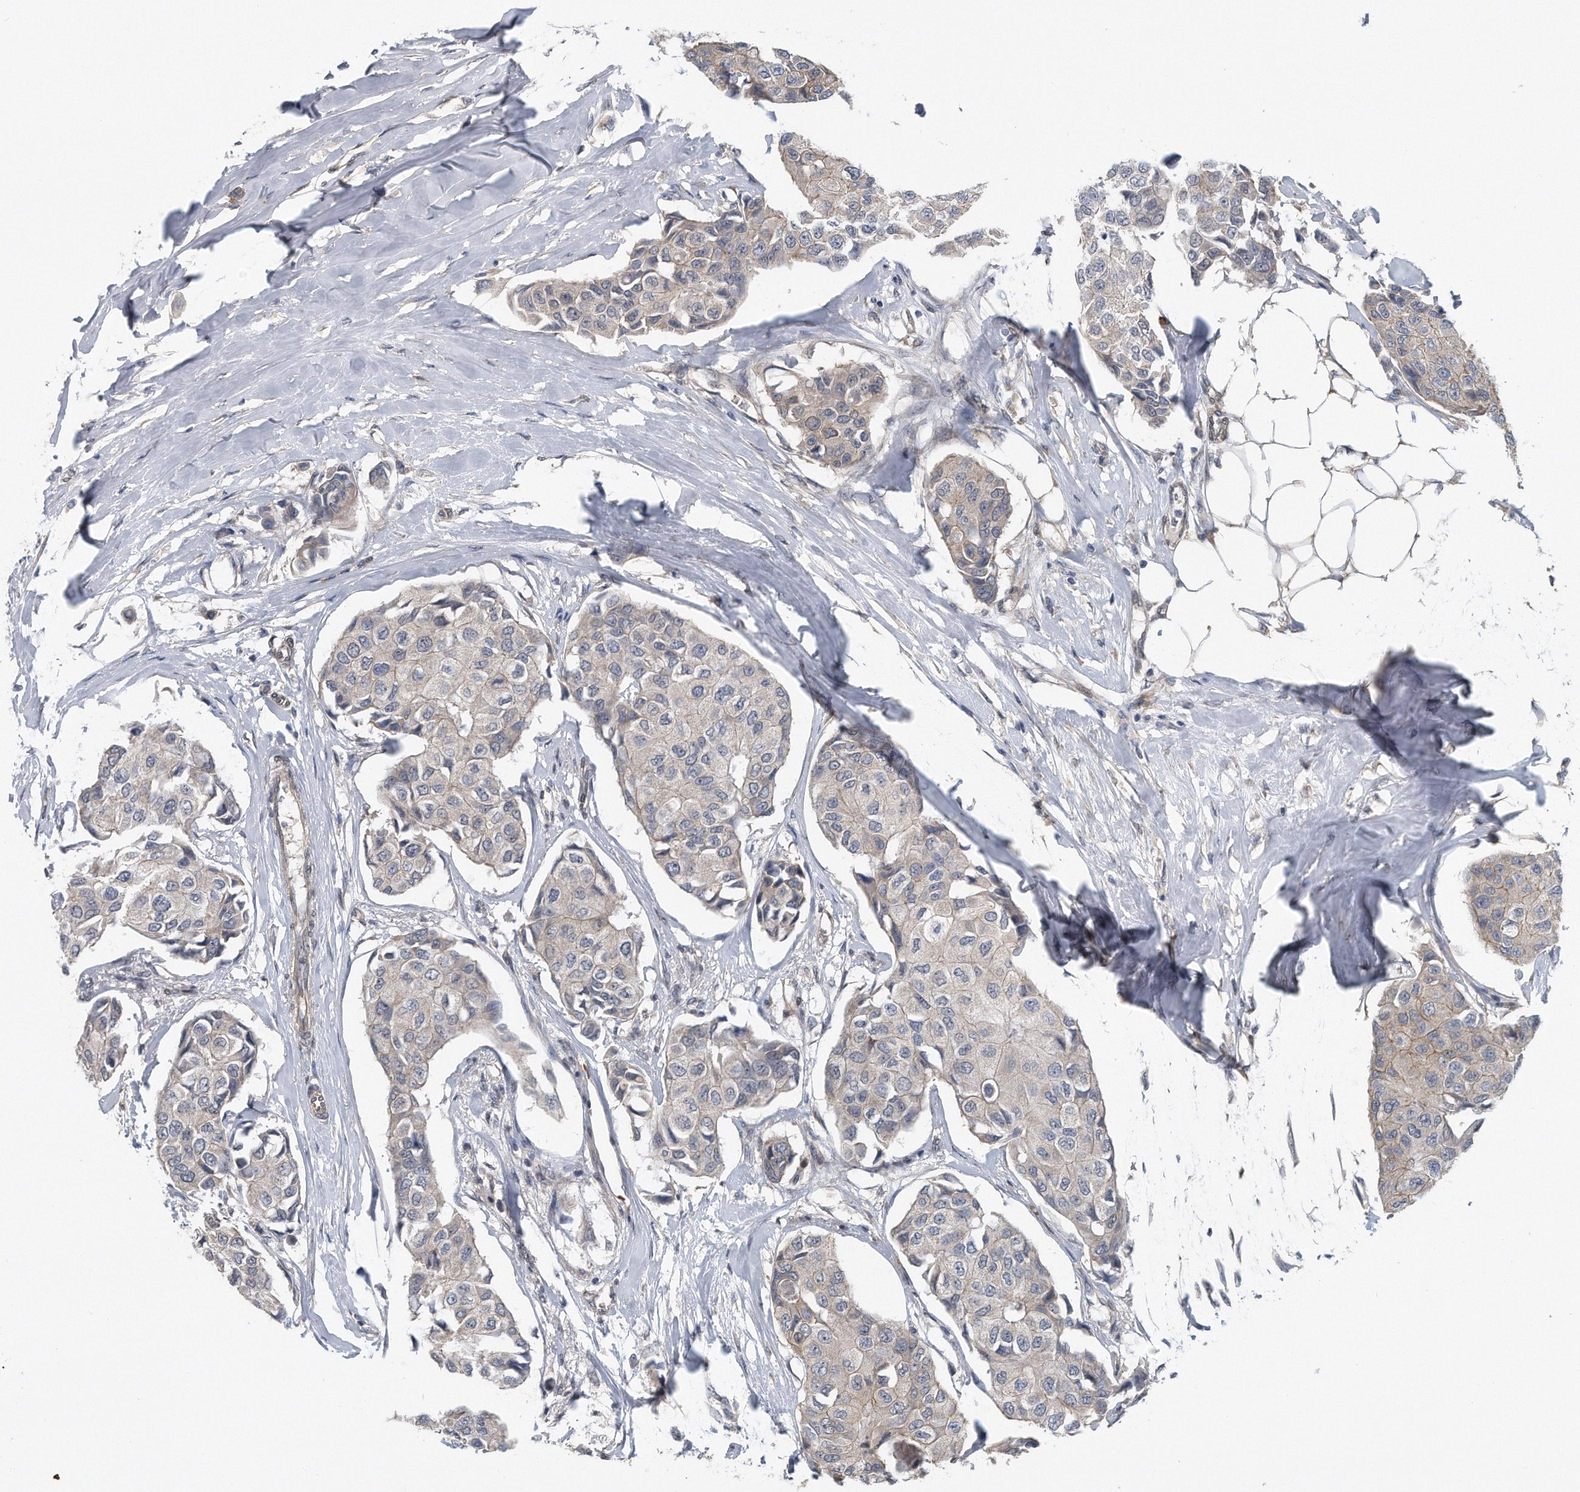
{"staining": {"intensity": "weak", "quantity": "<25%", "location": "cytoplasmic/membranous"}, "tissue": "breast cancer", "cell_type": "Tumor cells", "image_type": "cancer", "snomed": [{"axis": "morphology", "description": "Duct carcinoma"}, {"axis": "topography", "description": "Breast"}], "caption": "High magnification brightfield microscopy of breast cancer (invasive ductal carcinoma) stained with DAB (brown) and counterstained with hematoxylin (blue): tumor cells show no significant staining.", "gene": "ZNF79", "patient": {"sex": "female", "age": 80}}